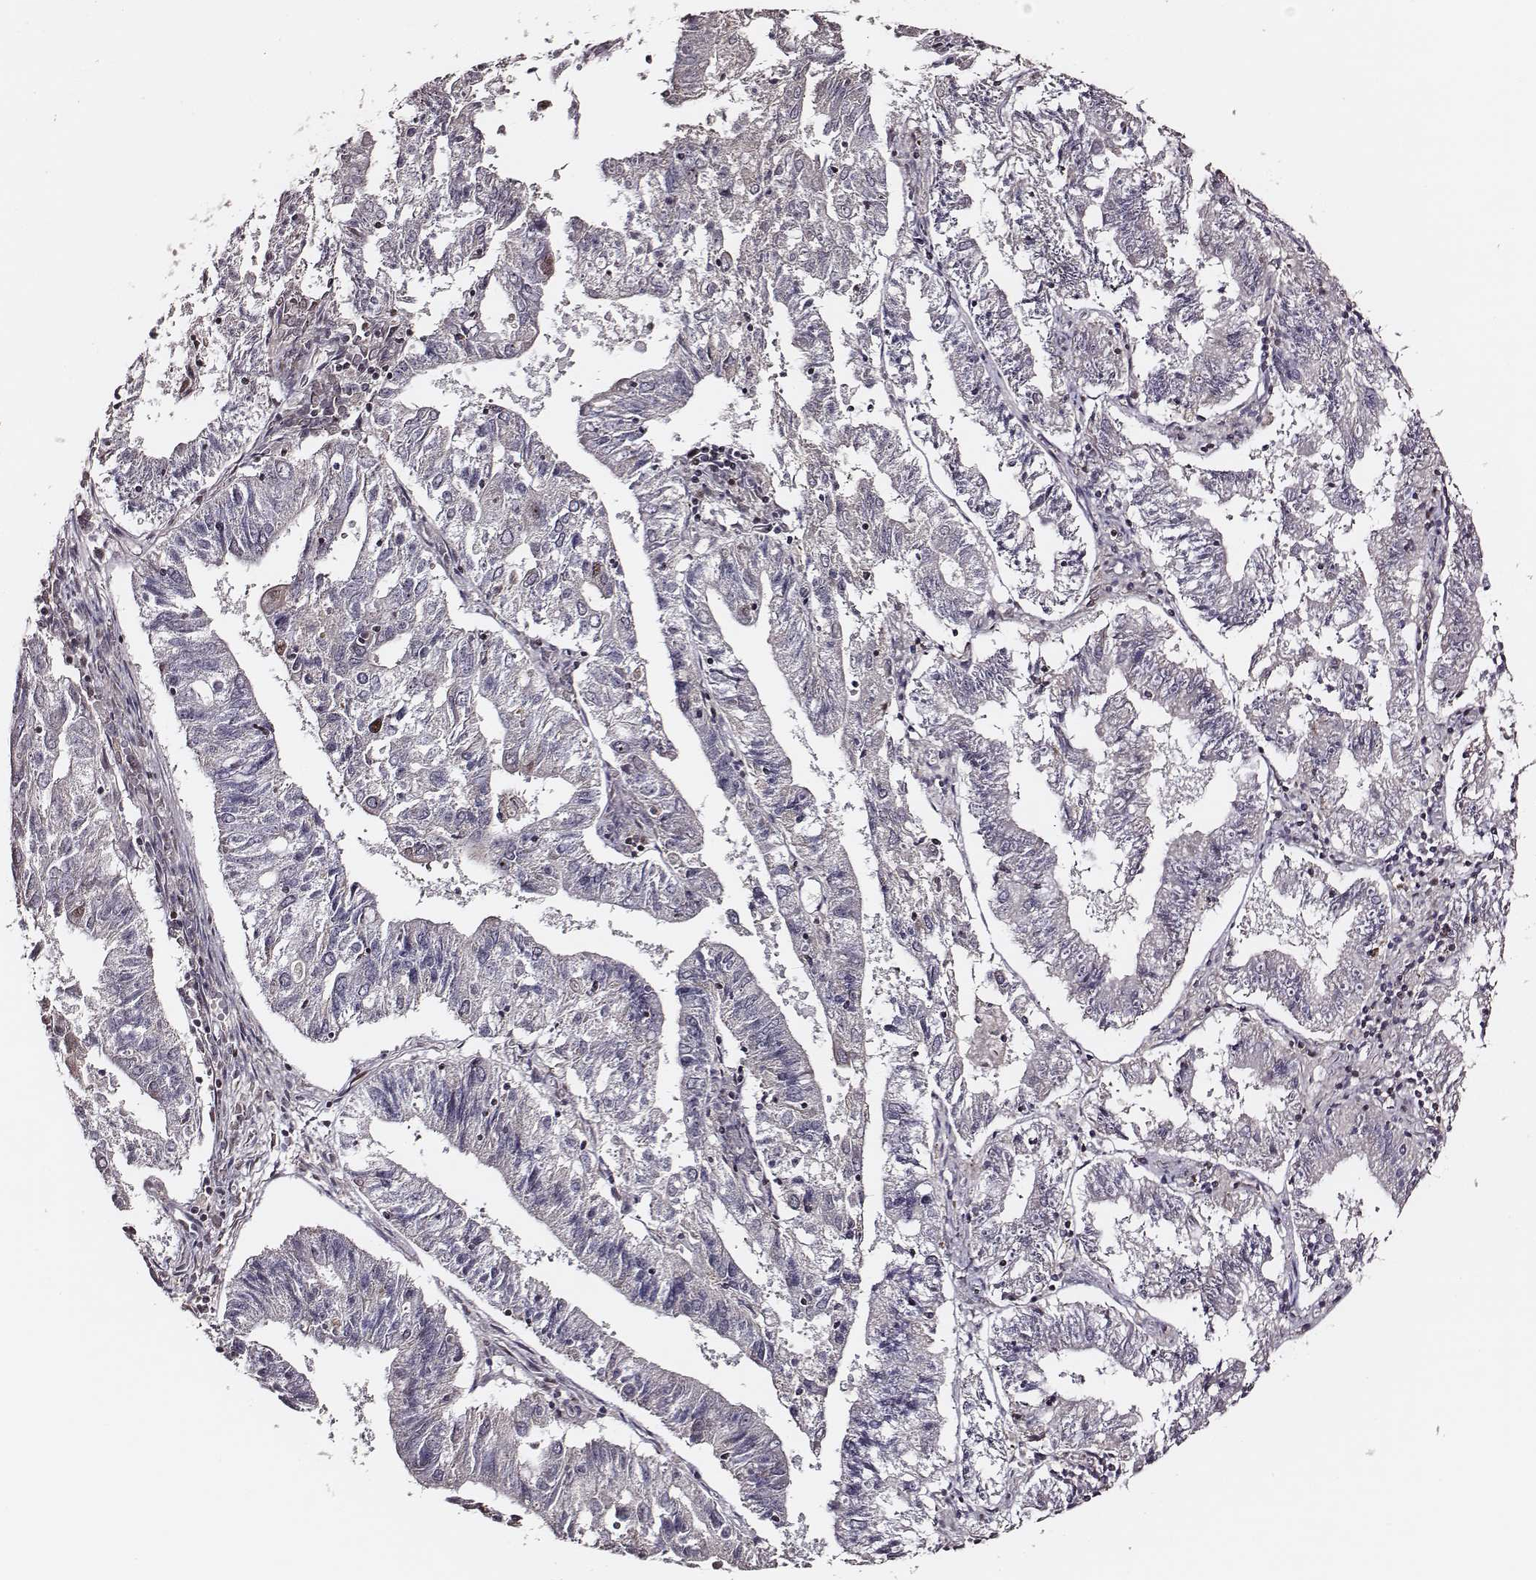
{"staining": {"intensity": "moderate", "quantity": "25%-75%", "location": "nuclear"}, "tissue": "endometrial cancer", "cell_type": "Tumor cells", "image_type": "cancer", "snomed": [{"axis": "morphology", "description": "Adenocarcinoma, NOS"}, {"axis": "topography", "description": "Endometrium"}], "caption": "Immunohistochemistry of endometrial adenocarcinoma demonstrates medium levels of moderate nuclear staining in approximately 25%-75% of tumor cells.", "gene": "PPARA", "patient": {"sex": "female", "age": 82}}